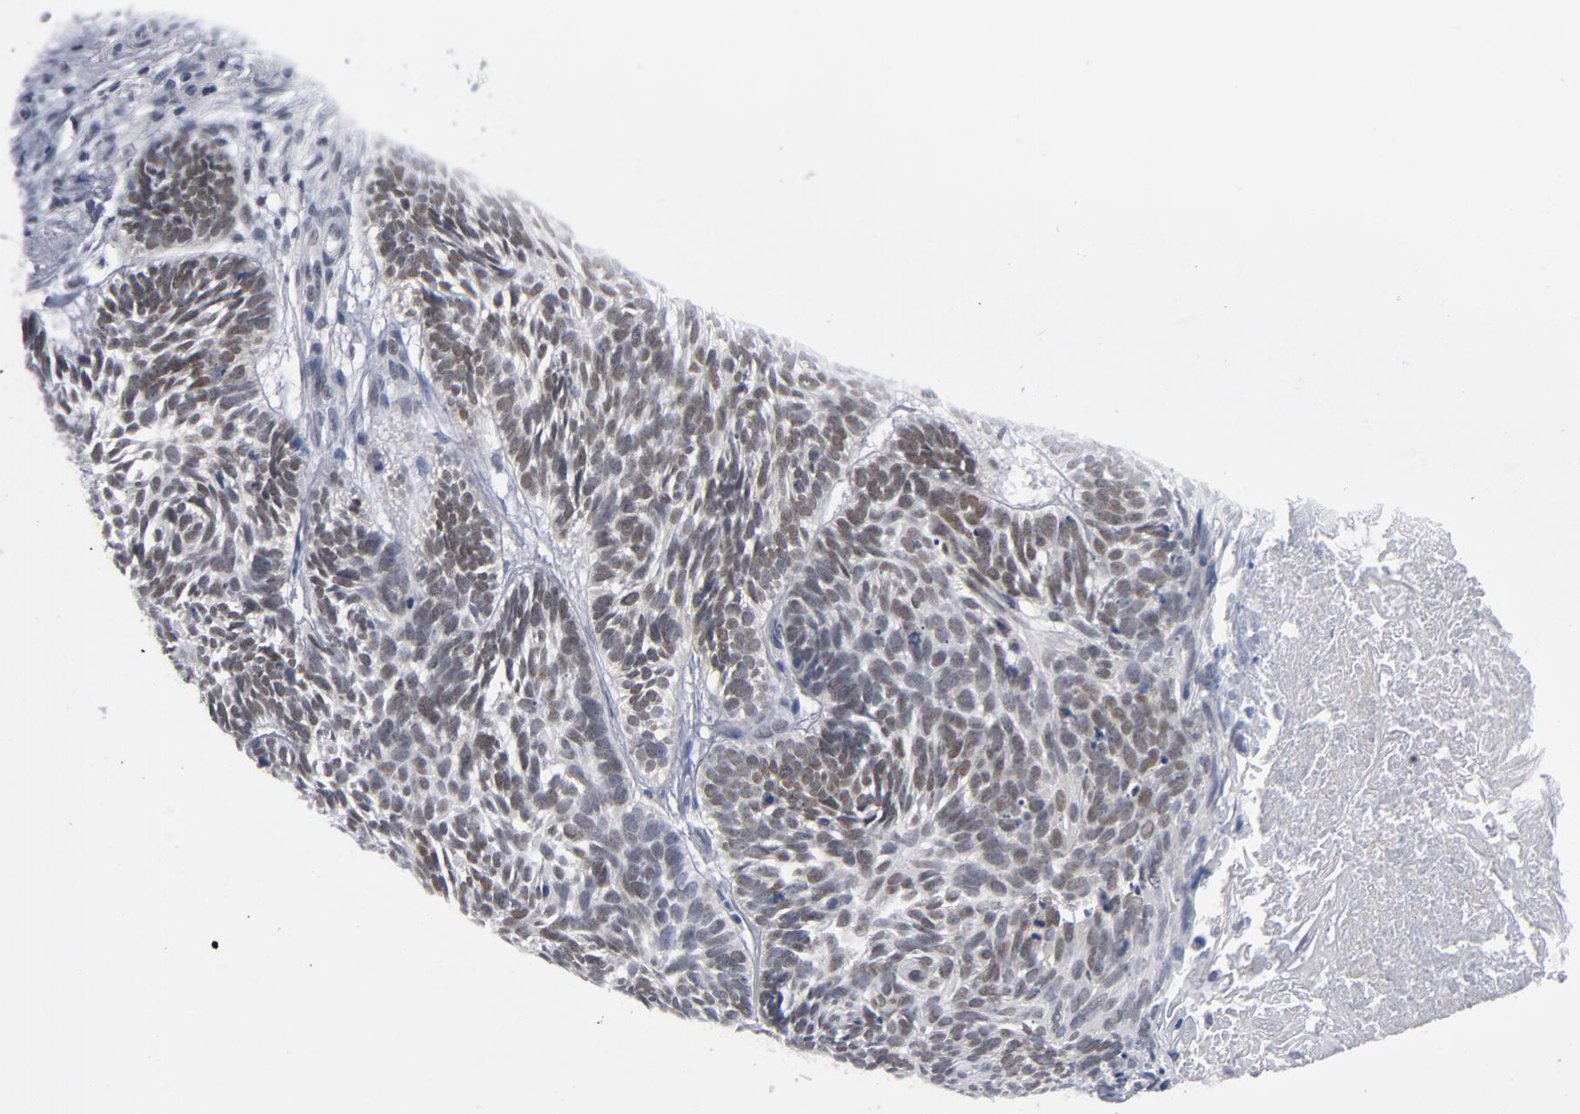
{"staining": {"intensity": "moderate", "quantity": "25%-75%", "location": "nuclear"}, "tissue": "skin cancer", "cell_type": "Tumor cells", "image_type": "cancer", "snomed": [{"axis": "morphology", "description": "Basal cell carcinoma"}, {"axis": "topography", "description": "Skin"}], "caption": "Approximately 25%-75% of tumor cells in skin cancer (basal cell carcinoma) reveal moderate nuclear protein positivity as visualized by brown immunohistochemical staining.", "gene": "BAP1", "patient": {"sex": "female", "age": 87}}